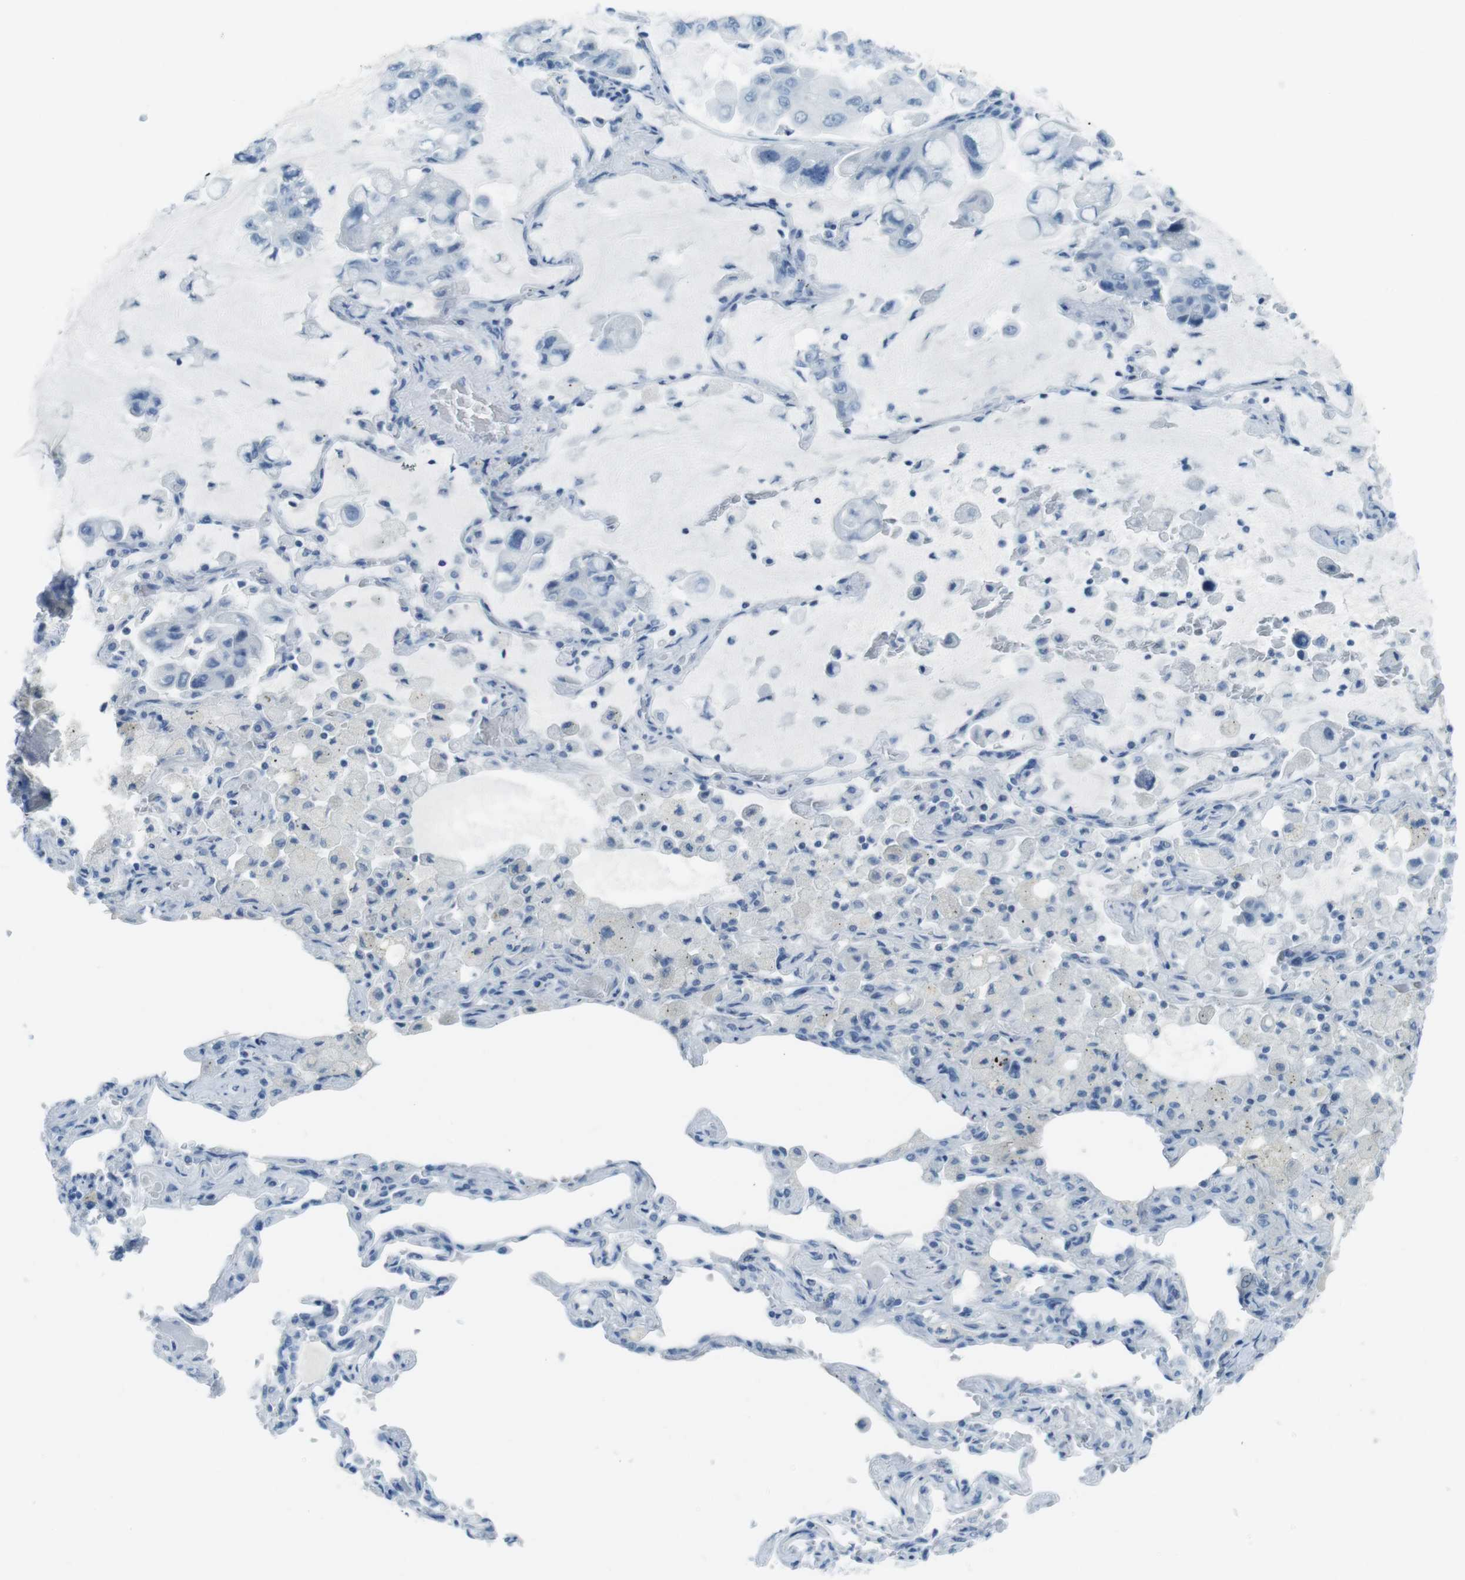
{"staining": {"intensity": "negative", "quantity": "none", "location": "none"}, "tissue": "lung cancer", "cell_type": "Tumor cells", "image_type": "cancer", "snomed": [{"axis": "morphology", "description": "Adenocarcinoma, NOS"}, {"axis": "topography", "description": "Lung"}], "caption": "This histopathology image is of adenocarcinoma (lung) stained with IHC to label a protein in brown with the nuclei are counter-stained blue. There is no expression in tumor cells.", "gene": "TMEM207", "patient": {"sex": "male", "age": 64}}